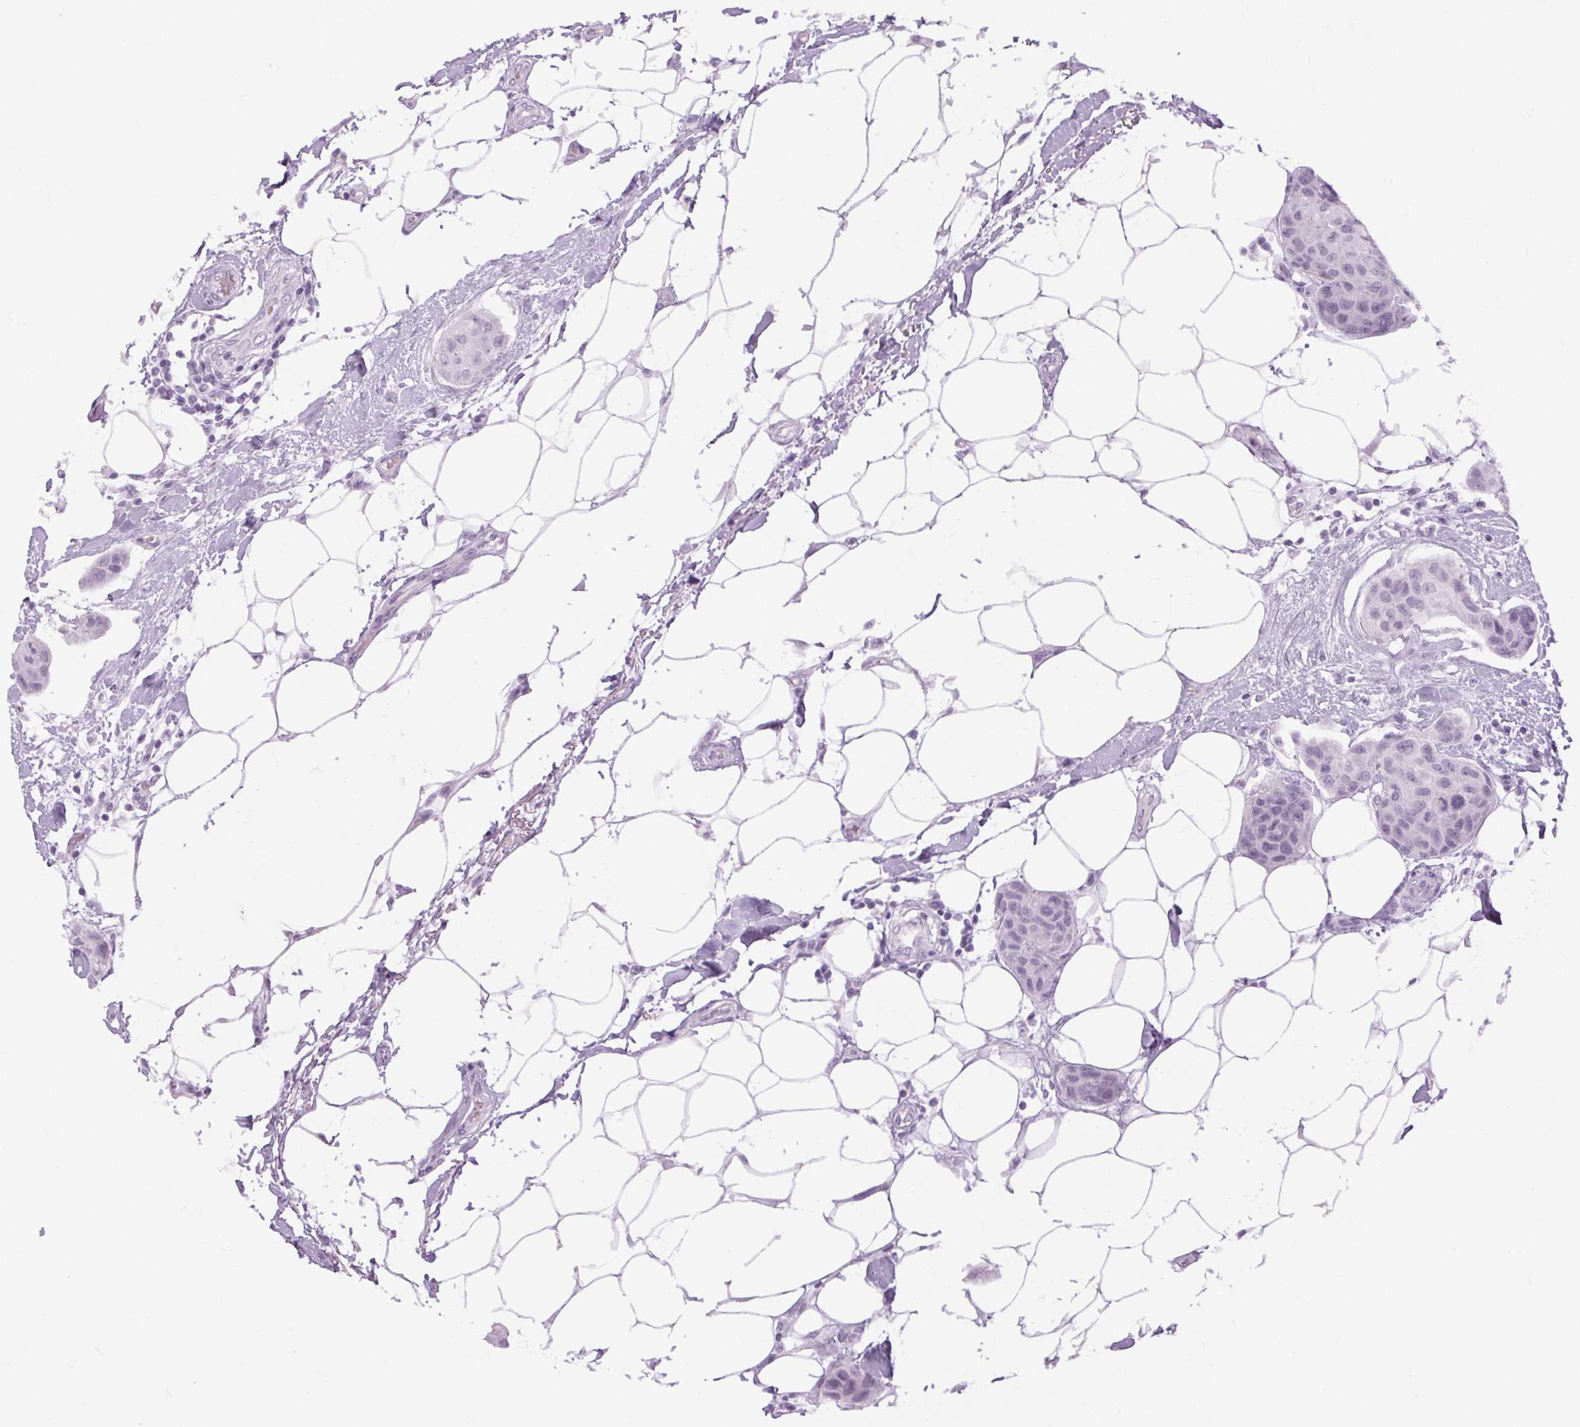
{"staining": {"intensity": "negative", "quantity": "none", "location": "none"}, "tissue": "breast cancer", "cell_type": "Tumor cells", "image_type": "cancer", "snomed": [{"axis": "morphology", "description": "Duct carcinoma"}, {"axis": "topography", "description": "Breast"}, {"axis": "topography", "description": "Lymph node"}], "caption": "Immunohistochemistry of human intraductal carcinoma (breast) displays no staining in tumor cells.", "gene": "BEND2", "patient": {"sex": "female", "age": 80}}